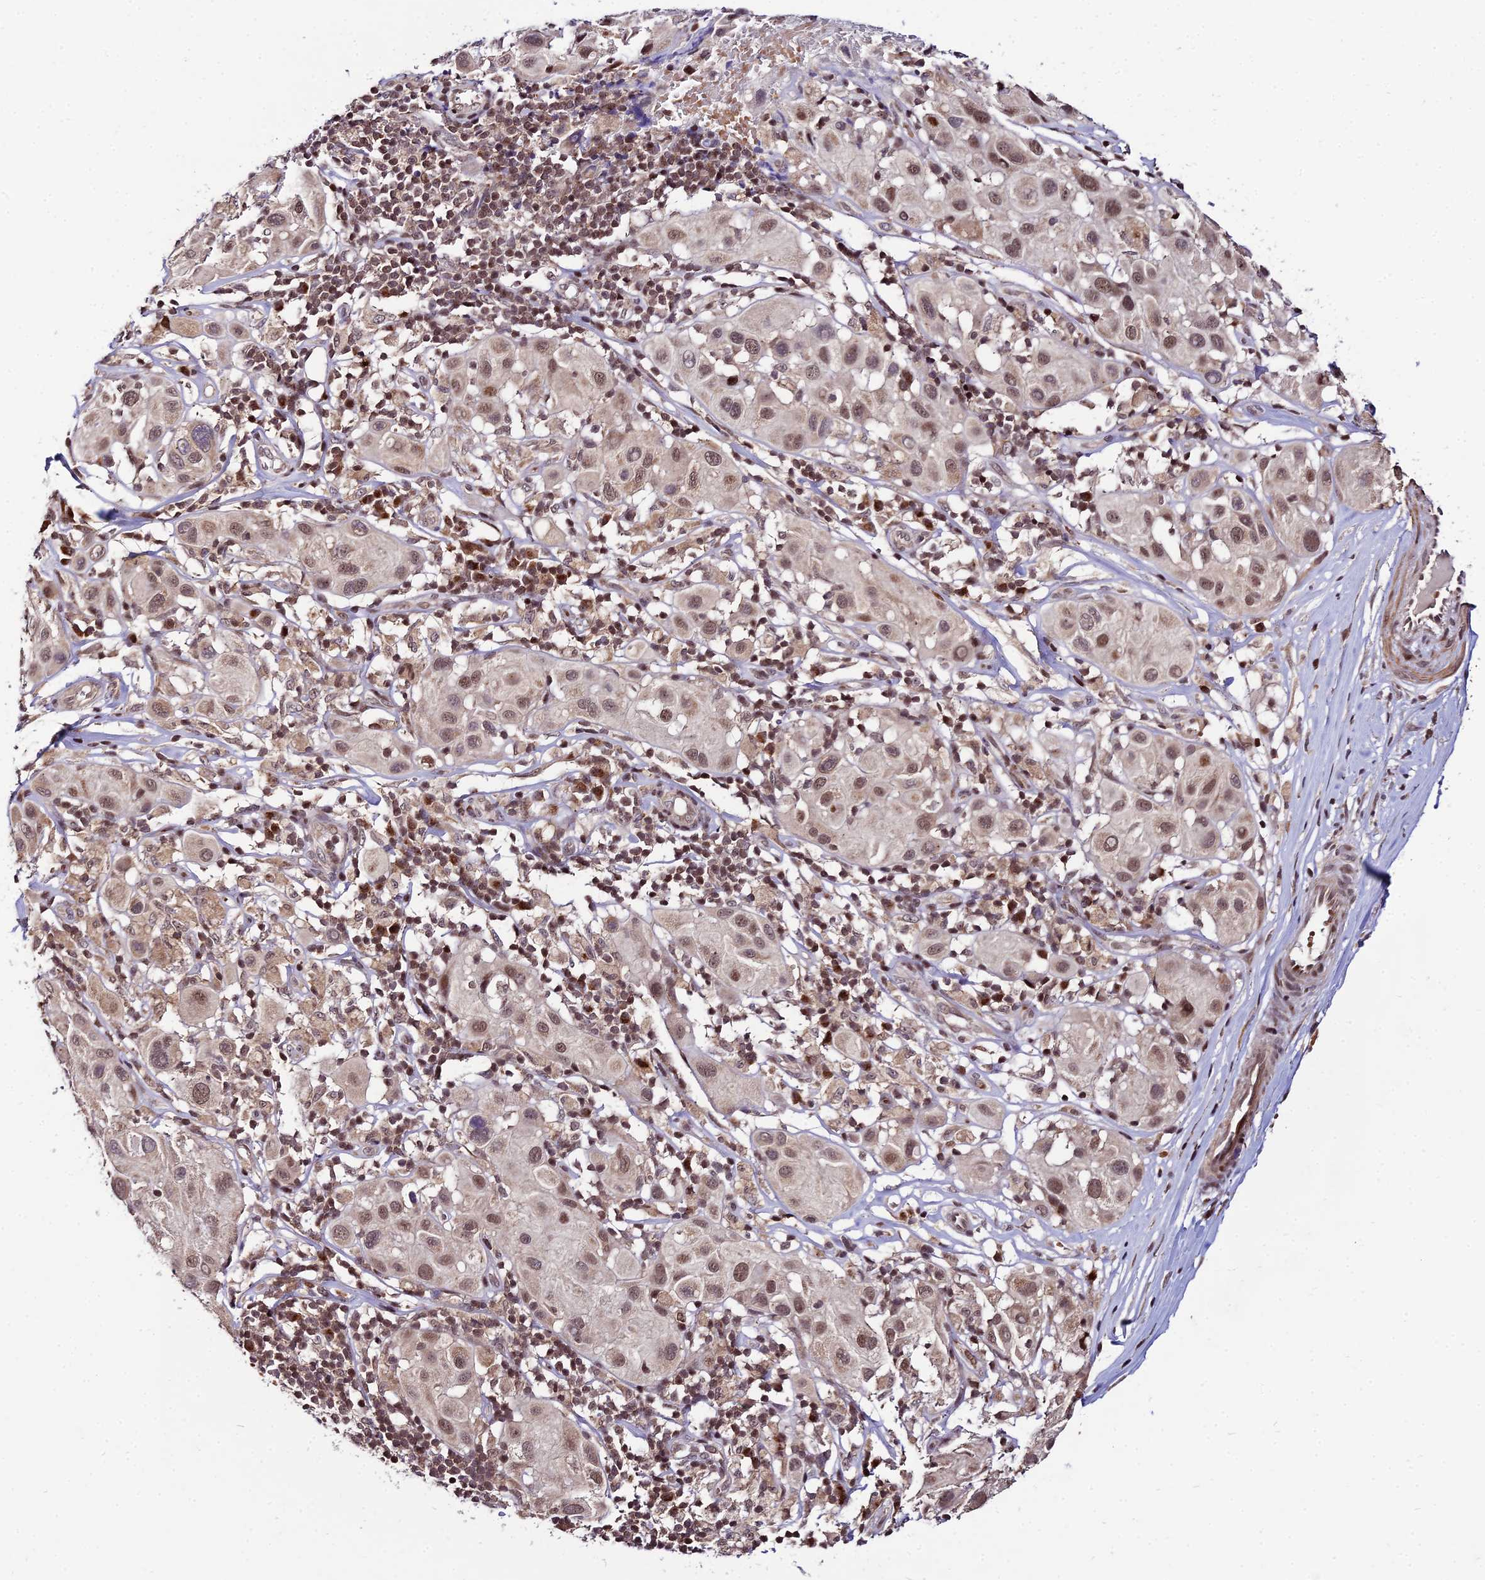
{"staining": {"intensity": "moderate", "quantity": ">75%", "location": "nuclear"}, "tissue": "melanoma", "cell_type": "Tumor cells", "image_type": "cancer", "snomed": [{"axis": "morphology", "description": "Malignant melanoma, Metastatic site"}, {"axis": "topography", "description": "Skin"}], "caption": "This is a micrograph of immunohistochemistry (IHC) staining of melanoma, which shows moderate staining in the nuclear of tumor cells.", "gene": "CIB3", "patient": {"sex": "male", "age": 41}}